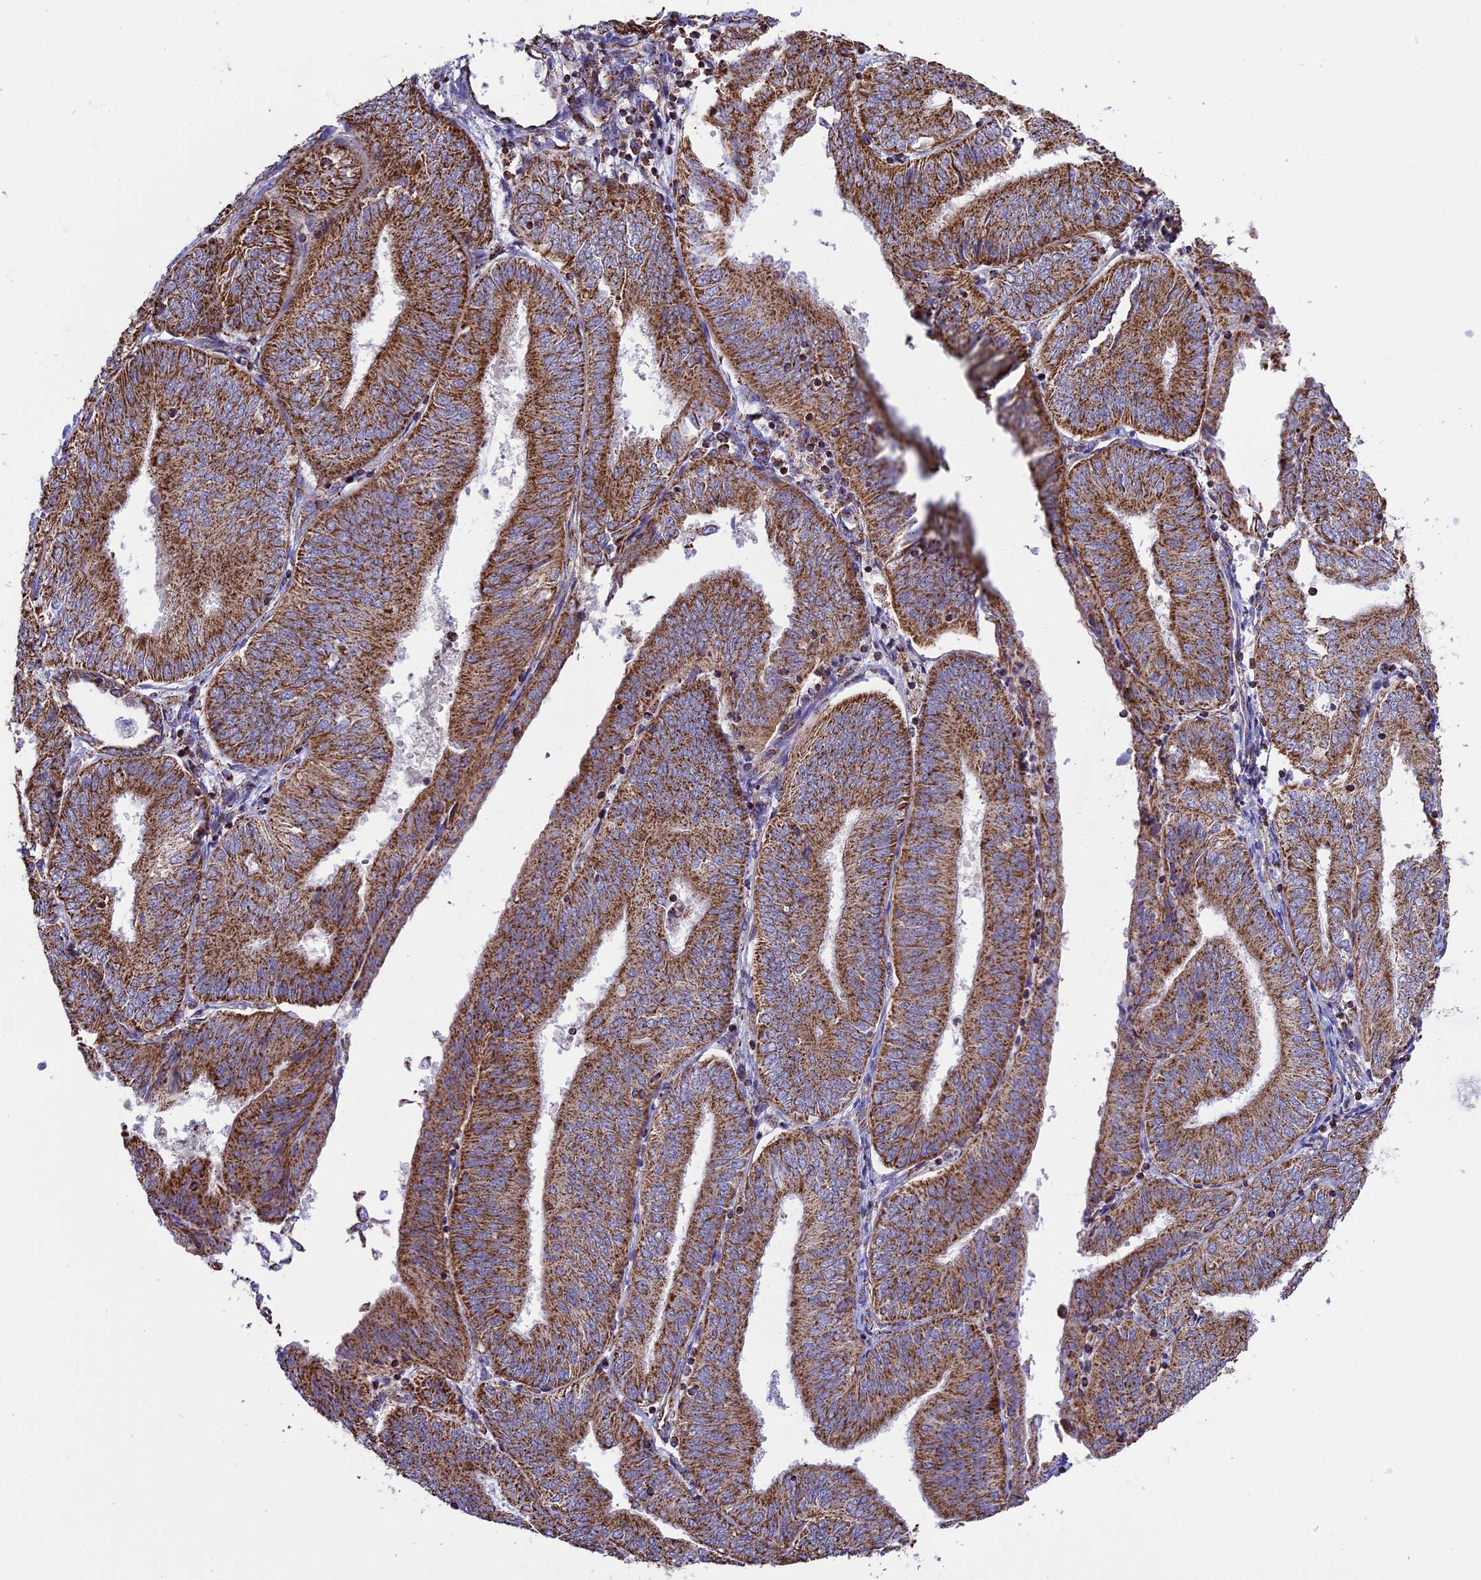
{"staining": {"intensity": "strong", "quantity": ">75%", "location": "cytoplasmic/membranous"}, "tissue": "endometrial cancer", "cell_type": "Tumor cells", "image_type": "cancer", "snomed": [{"axis": "morphology", "description": "Adenocarcinoma, NOS"}, {"axis": "topography", "description": "Endometrium"}], "caption": "Protein expression analysis of endometrial cancer shows strong cytoplasmic/membranous expression in approximately >75% of tumor cells.", "gene": "TTC4", "patient": {"sex": "female", "age": 58}}